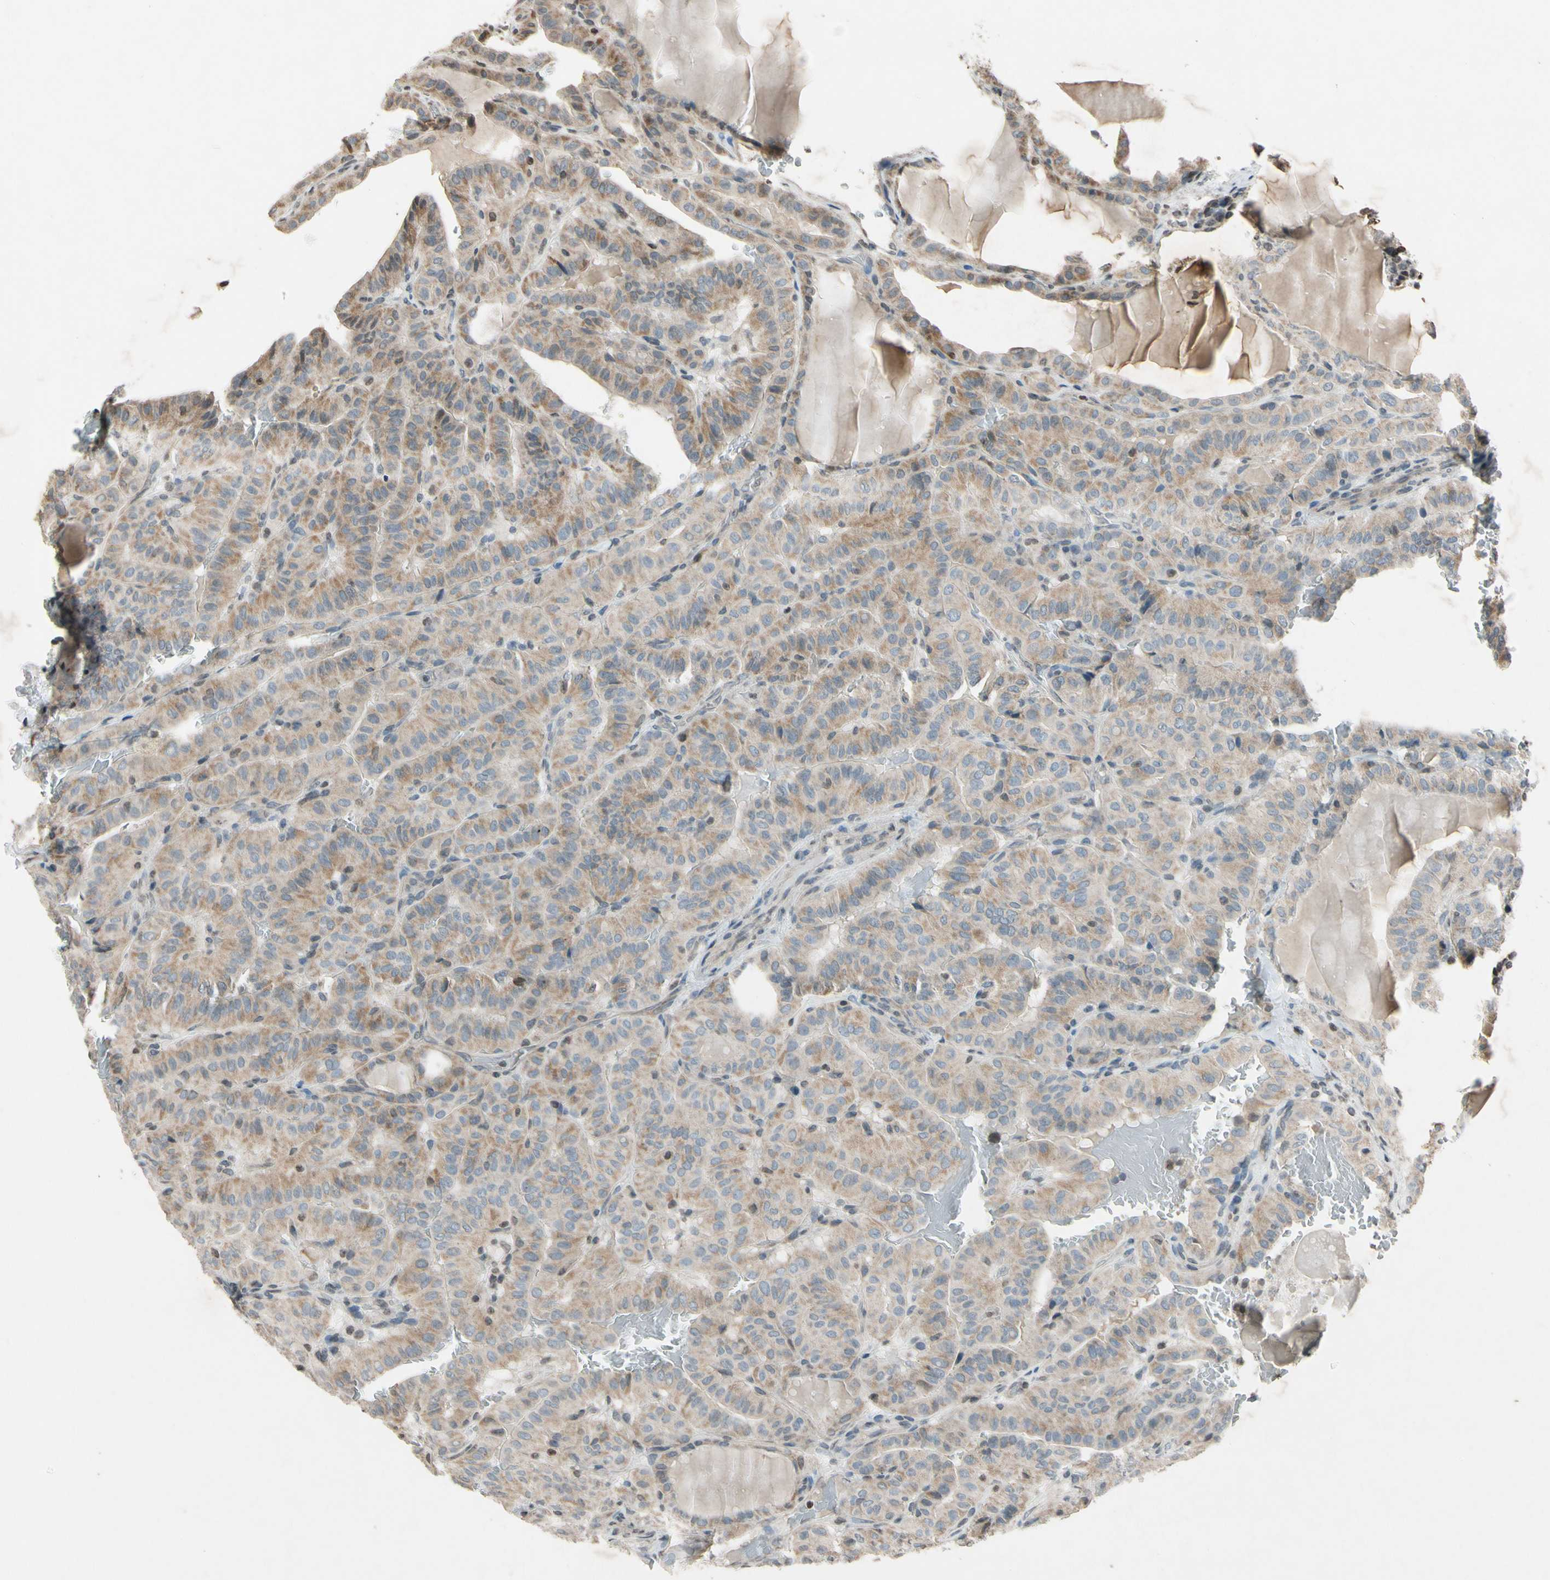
{"staining": {"intensity": "moderate", "quantity": ">75%", "location": "cytoplasmic/membranous"}, "tissue": "thyroid cancer", "cell_type": "Tumor cells", "image_type": "cancer", "snomed": [{"axis": "morphology", "description": "Papillary adenocarcinoma, NOS"}, {"axis": "topography", "description": "Thyroid gland"}], "caption": "Moderate cytoplasmic/membranous positivity for a protein is appreciated in approximately >75% of tumor cells of thyroid cancer (papillary adenocarcinoma) using immunohistochemistry.", "gene": "CLDN11", "patient": {"sex": "male", "age": 77}}